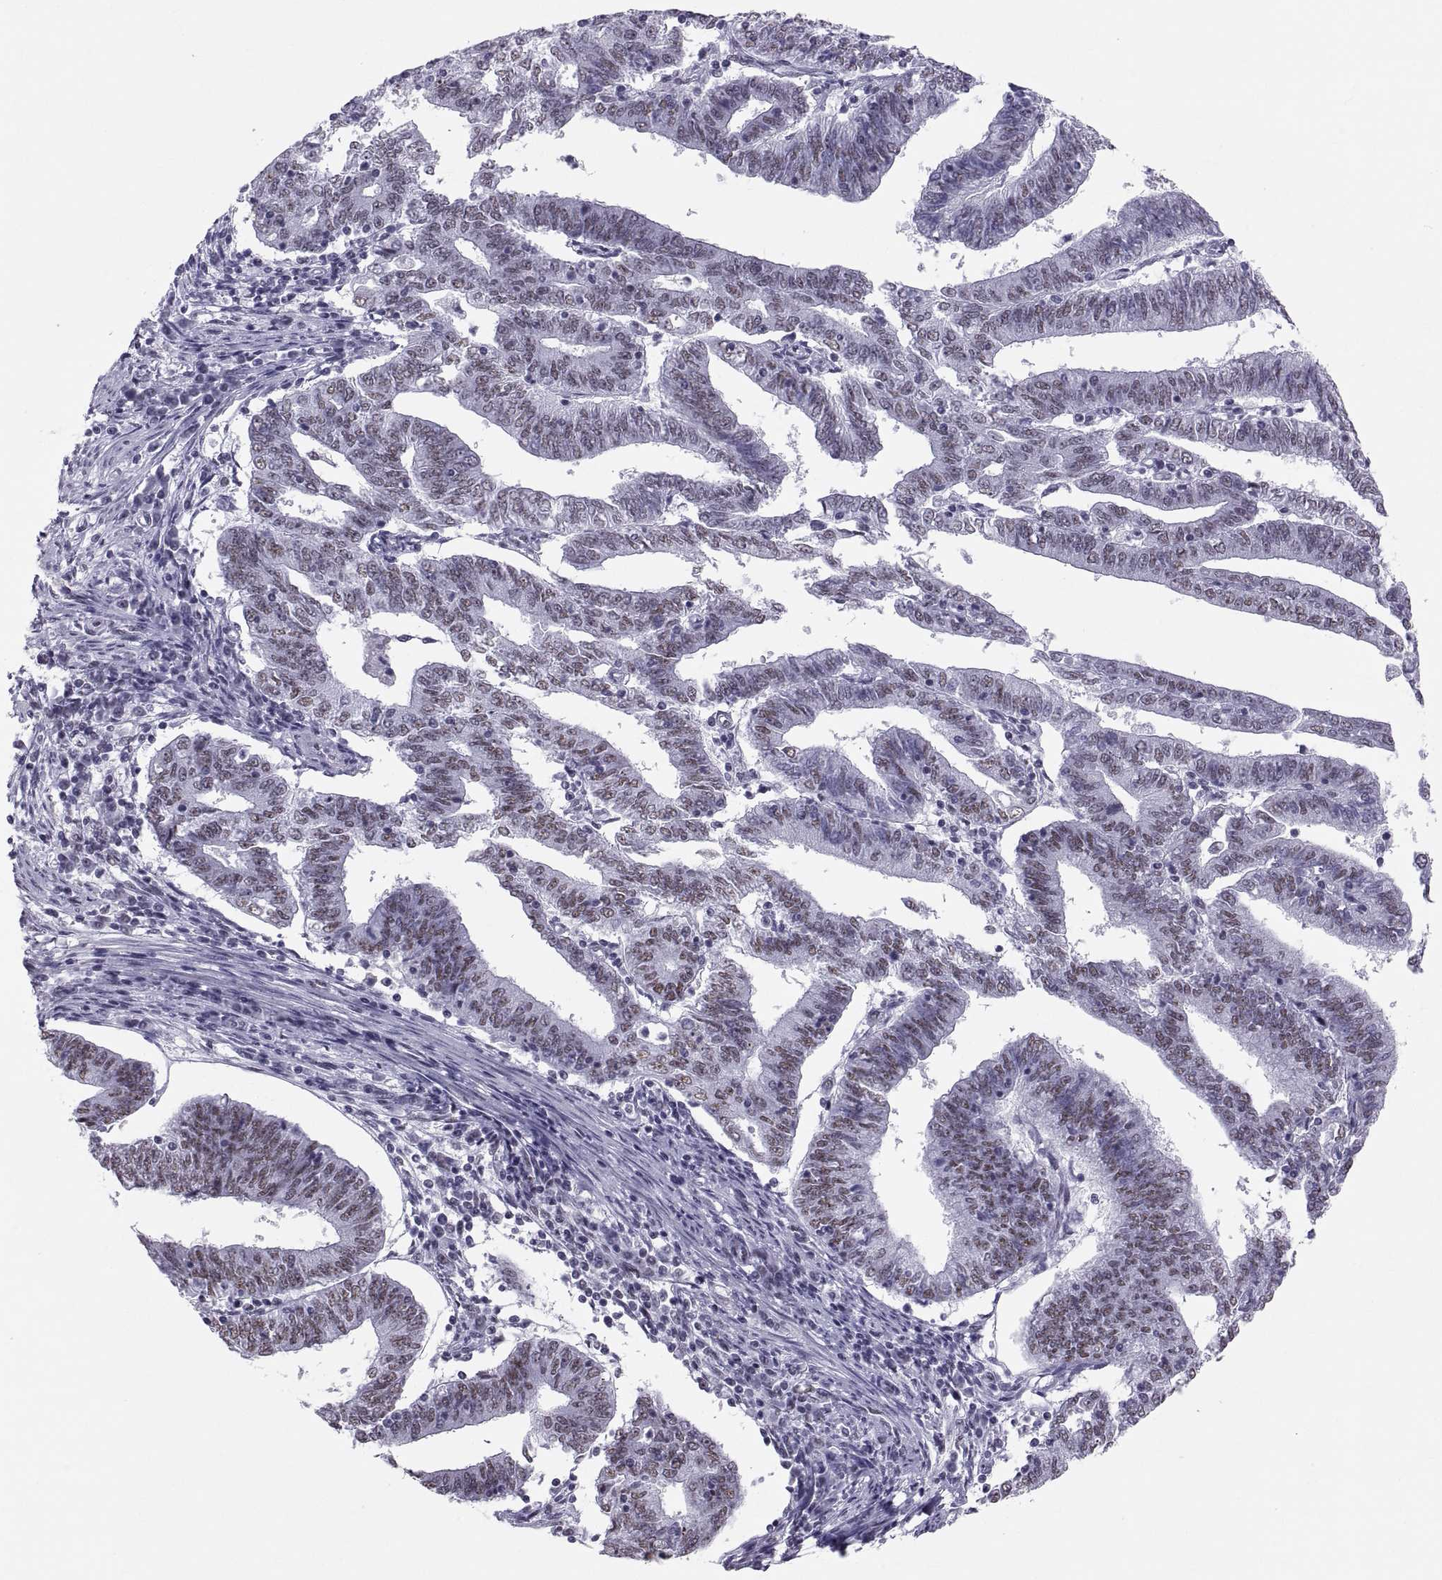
{"staining": {"intensity": "weak", "quantity": ">75%", "location": "nuclear"}, "tissue": "endometrial cancer", "cell_type": "Tumor cells", "image_type": "cancer", "snomed": [{"axis": "morphology", "description": "Adenocarcinoma, NOS"}, {"axis": "topography", "description": "Endometrium"}], "caption": "A brown stain labels weak nuclear positivity of a protein in human endometrial adenocarcinoma tumor cells. (DAB (3,3'-diaminobenzidine) IHC with brightfield microscopy, high magnification).", "gene": "NEUROD6", "patient": {"sex": "female", "age": 82}}